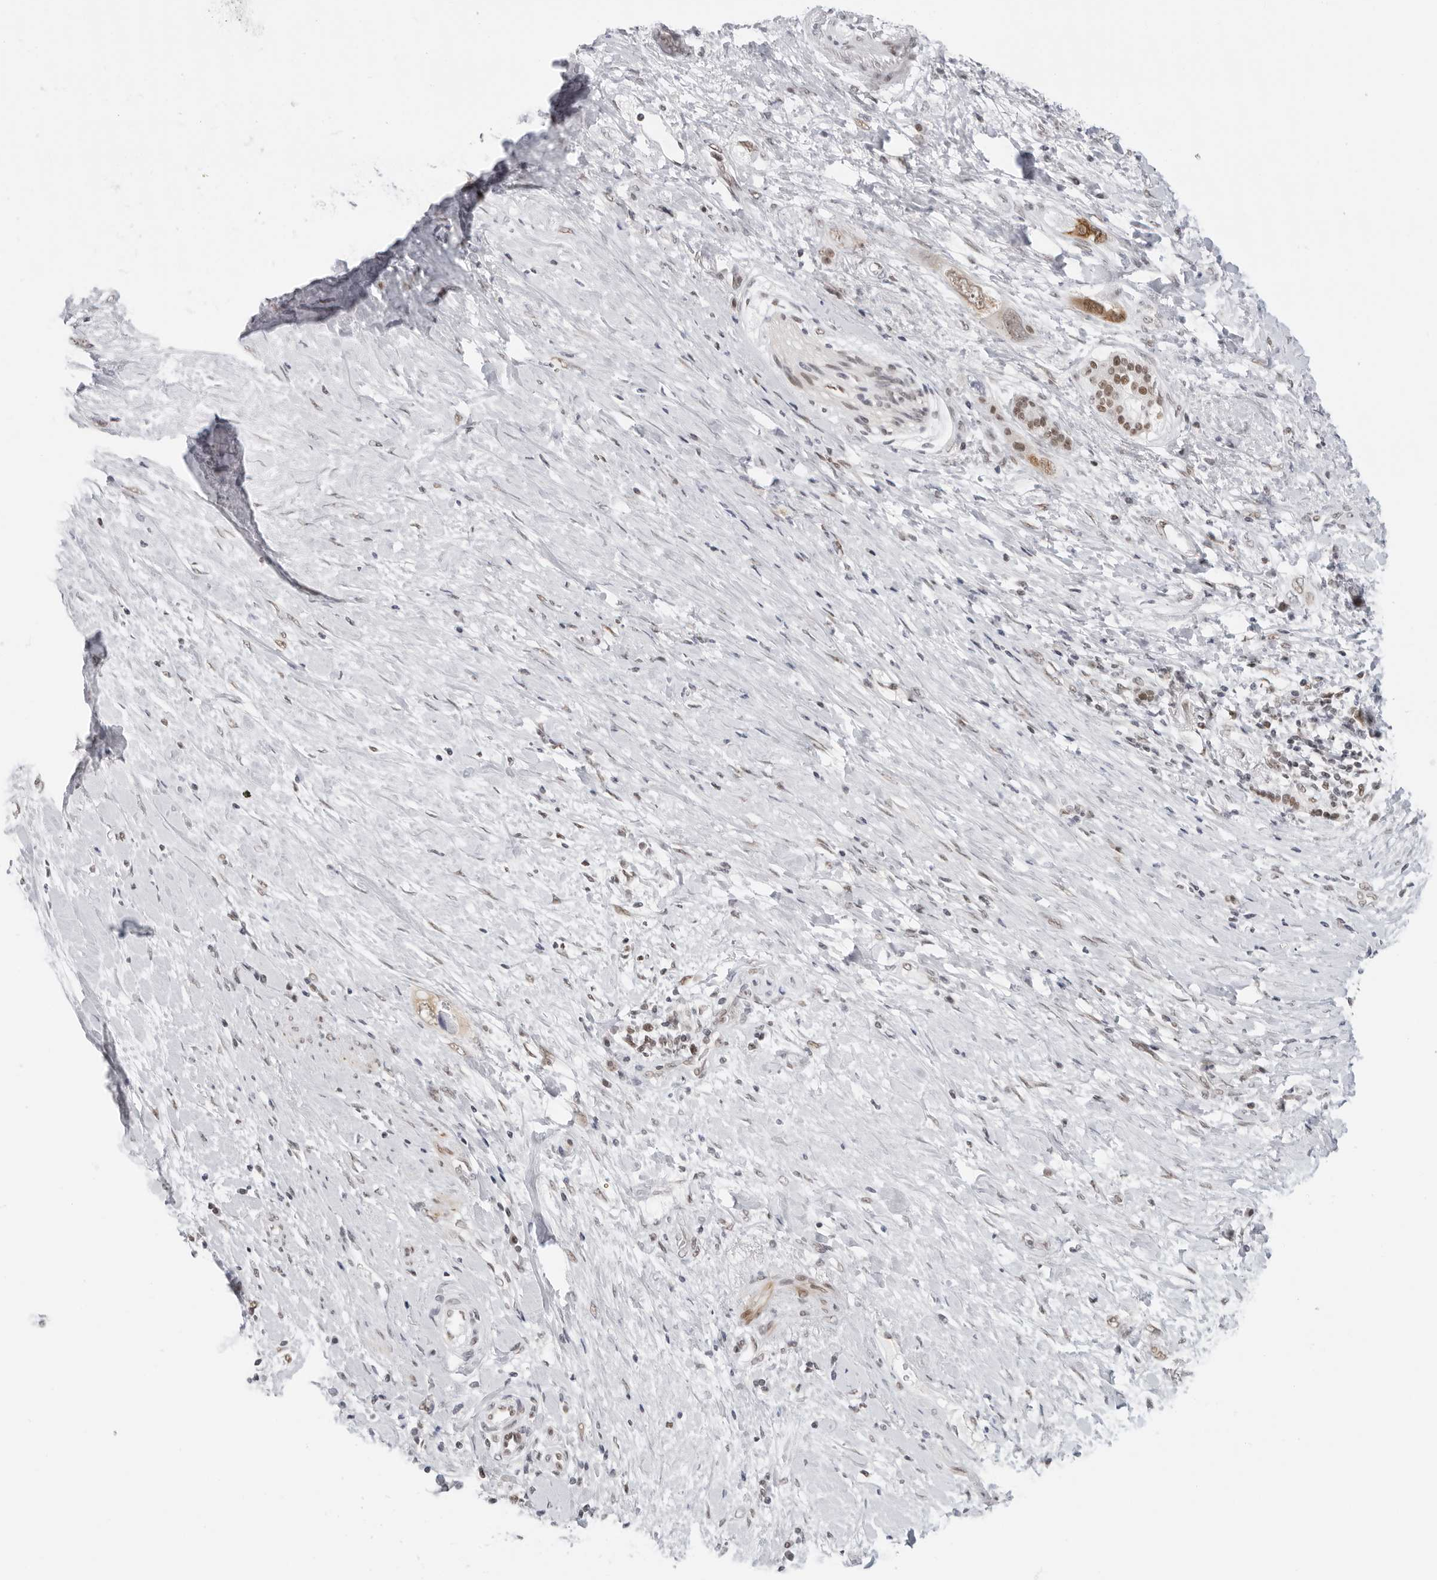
{"staining": {"intensity": "moderate", "quantity": ">75%", "location": "cytoplasmic/membranous,nuclear"}, "tissue": "pancreatic cancer", "cell_type": "Tumor cells", "image_type": "cancer", "snomed": [{"axis": "morphology", "description": "Adenocarcinoma, NOS"}, {"axis": "topography", "description": "Pancreas"}], "caption": "Pancreatic cancer (adenocarcinoma) stained with DAB IHC shows medium levels of moderate cytoplasmic/membranous and nuclear positivity in about >75% of tumor cells.", "gene": "FOXK2", "patient": {"sex": "female", "age": 56}}